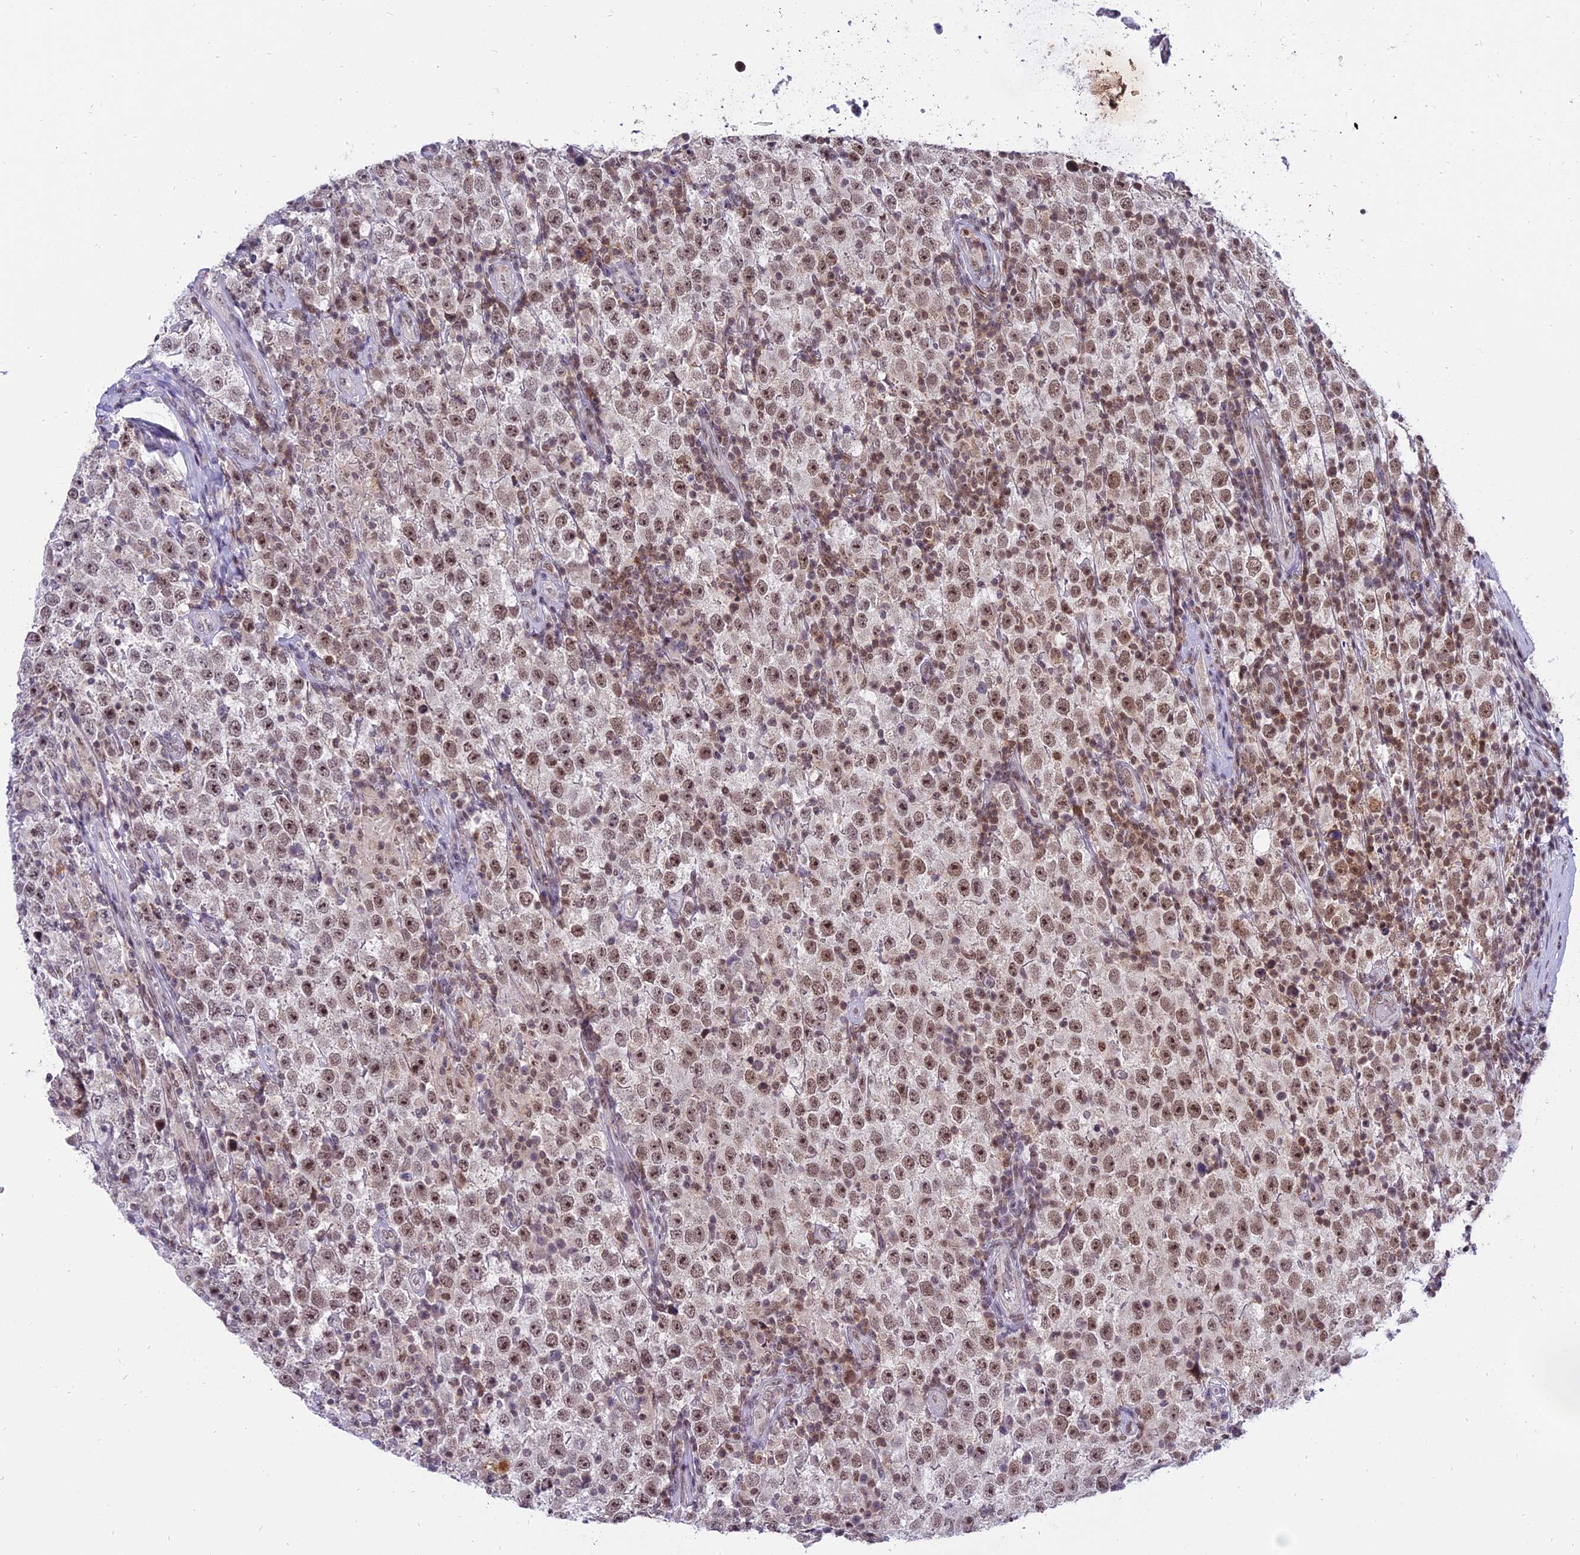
{"staining": {"intensity": "moderate", "quantity": ">75%", "location": "nuclear"}, "tissue": "testis cancer", "cell_type": "Tumor cells", "image_type": "cancer", "snomed": [{"axis": "morphology", "description": "Normal tissue, NOS"}, {"axis": "morphology", "description": "Urothelial carcinoma, High grade"}, {"axis": "morphology", "description": "Seminoma, NOS"}, {"axis": "morphology", "description": "Carcinoma, Embryonal, NOS"}, {"axis": "topography", "description": "Urinary bladder"}, {"axis": "topography", "description": "Testis"}], "caption": "Approximately >75% of tumor cells in human testis cancer (high-grade urothelial carcinoma) demonstrate moderate nuclear protein positivity as visualized by brown immunohistochemical staining.", "gene": "TADA3", "patient": {"sex": "male", "age": 41}}